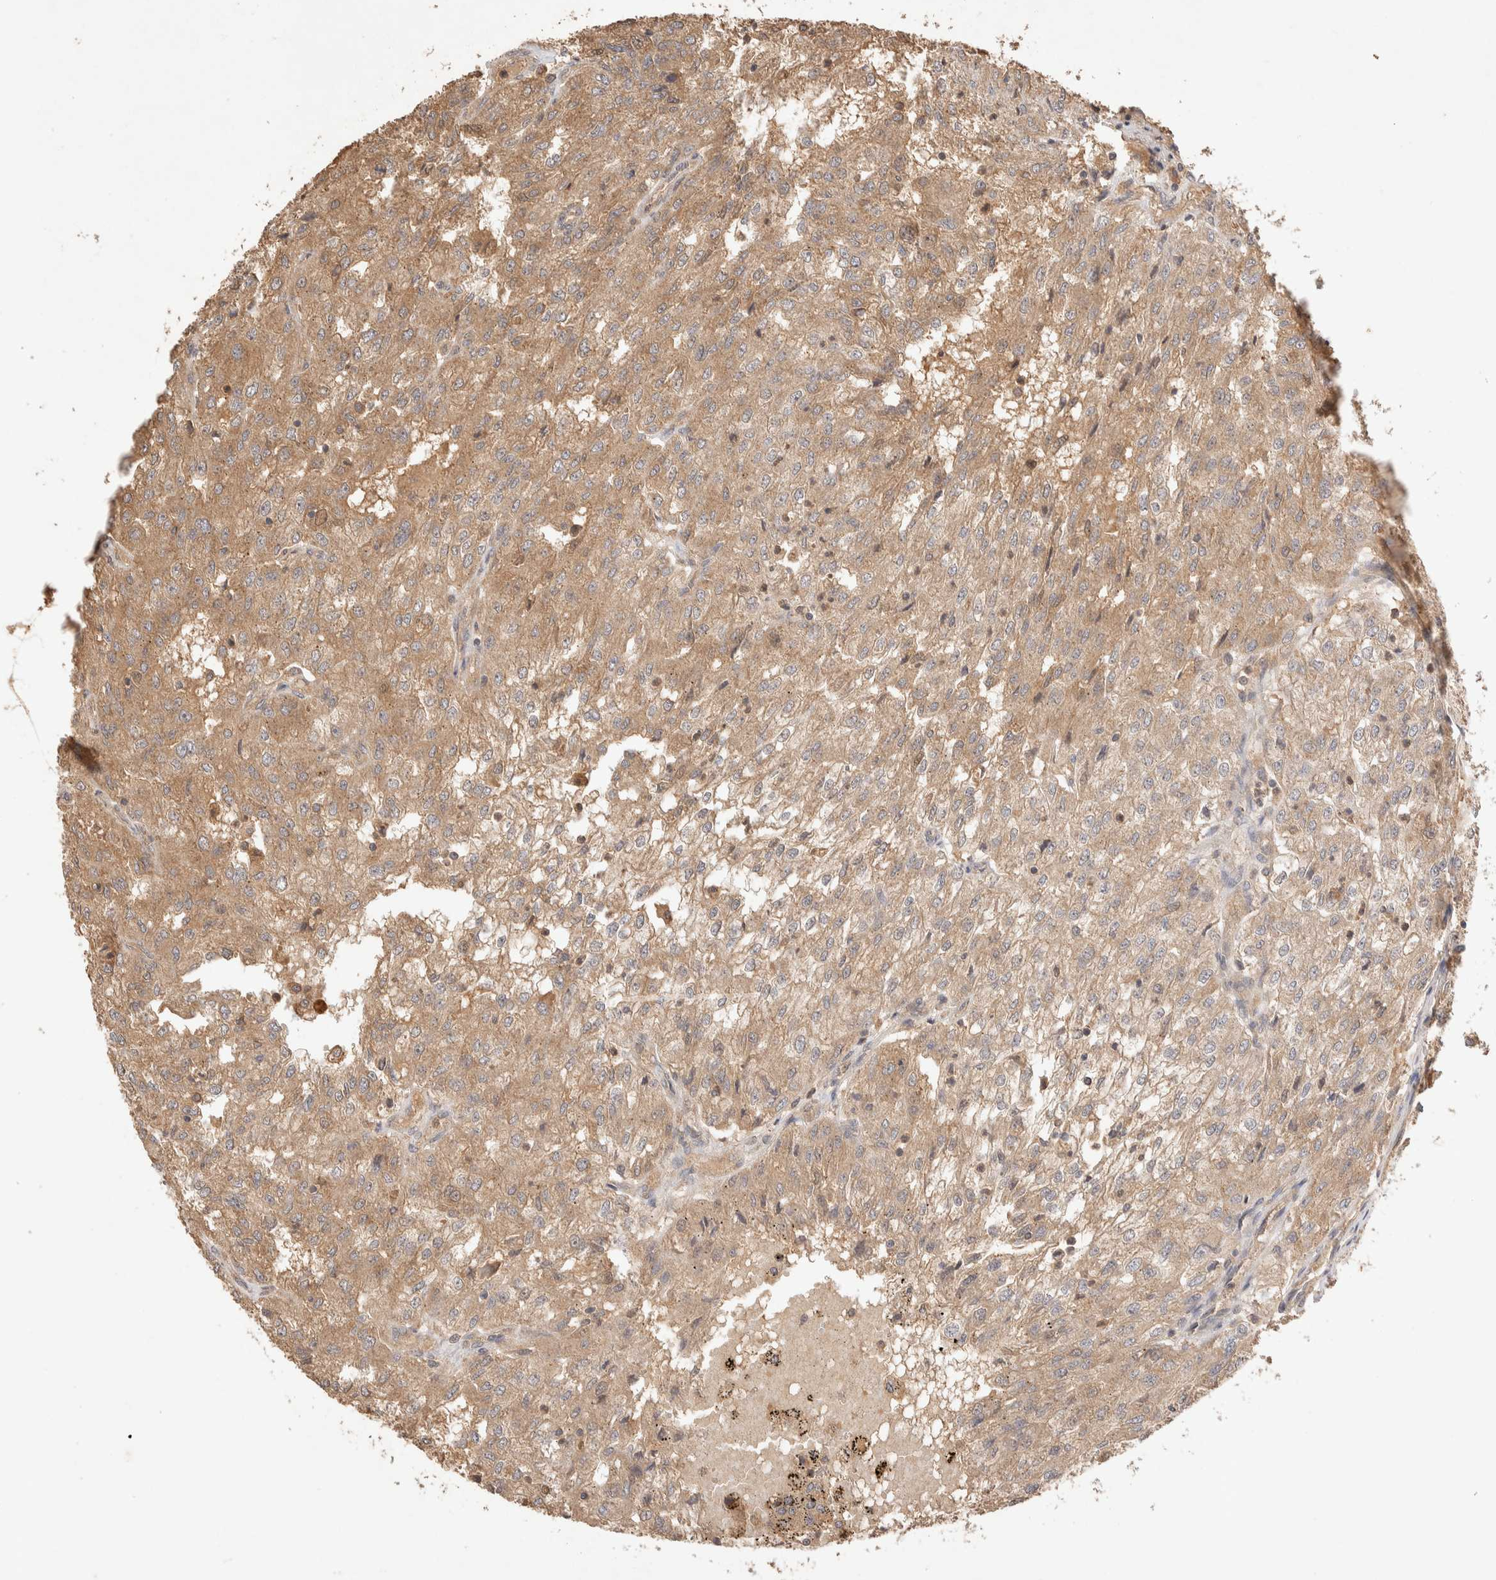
{"staining": {"intensity": "moderate", "quantity": ">75%", "location": "cytoplasmic/membranous"}, "tissue": "renal cancer", "cell_type": "Tumor cells", "image_type": "cancer", "snomed": [{"axis": "morphology", "description": "Adenocarcinoma, NOS"}, {"axis": "topography", "description": "Kidney"}], "caption": "Renal cancer (adenocarcinoma) was stained to show a protein in brown. There is medium levels of moderate cytoplasmic/membranous positivity in approximately >75% of tumor cells. The staining was performed using DAB (3,3'-diaminobenzidine), with brown indicating positive protein expression. Nuclei are stained blue with hematoxylin.", "gene": "NSMAF", "patient": {"sex": "female", "age": 54}}